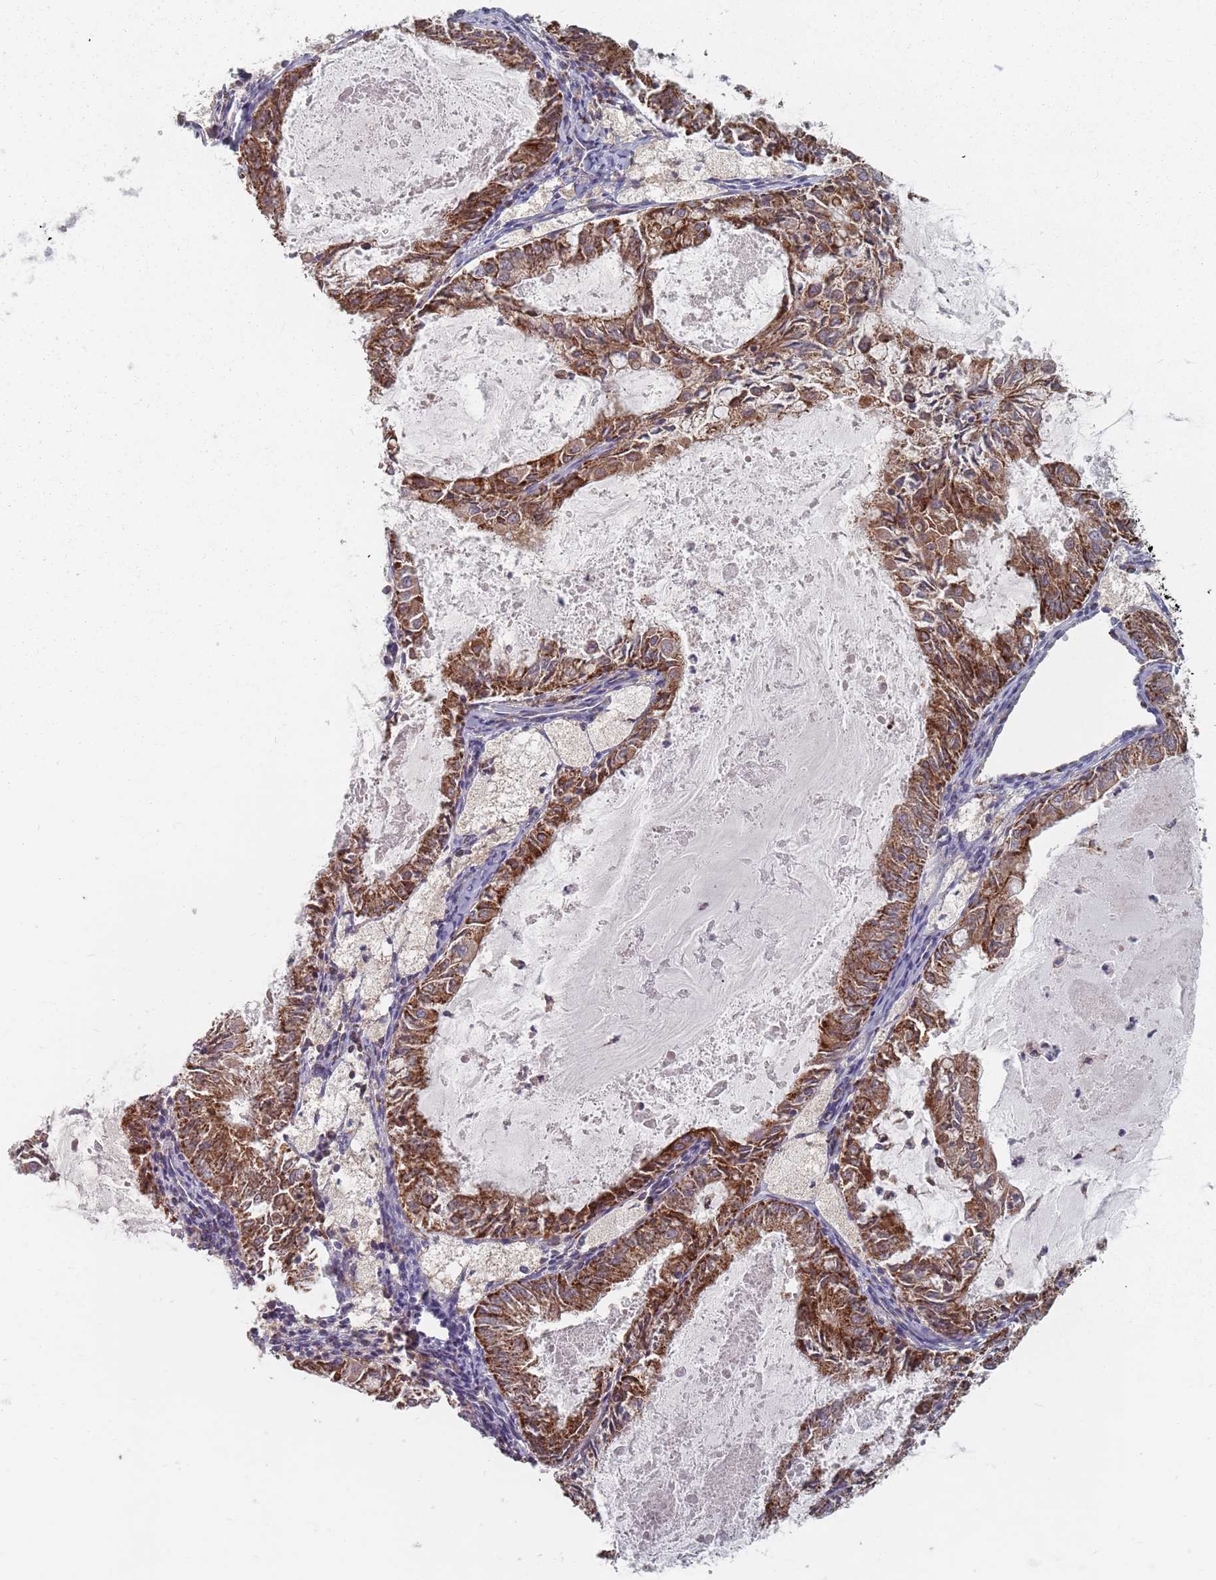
{"staining": {"intensity": "strong", "quantity": ">75%", "location": "cytoplasmic/membranous"}, "tissue": "endometrial cancer", "cell_type": "Tumor cells", "image_type": "cancer", "snomed": [{"axis": "morphology", "description": "Adenocarcinoma, NOS"}, {"axis": "topography", "description": "Endometrium"}], "caption": "Human endometrial adenocarcinoma stained with a protein marker shows strong staining in tumor cells.", "gene": "ADAL", "patient": {"sex": "female", "age": 57}}